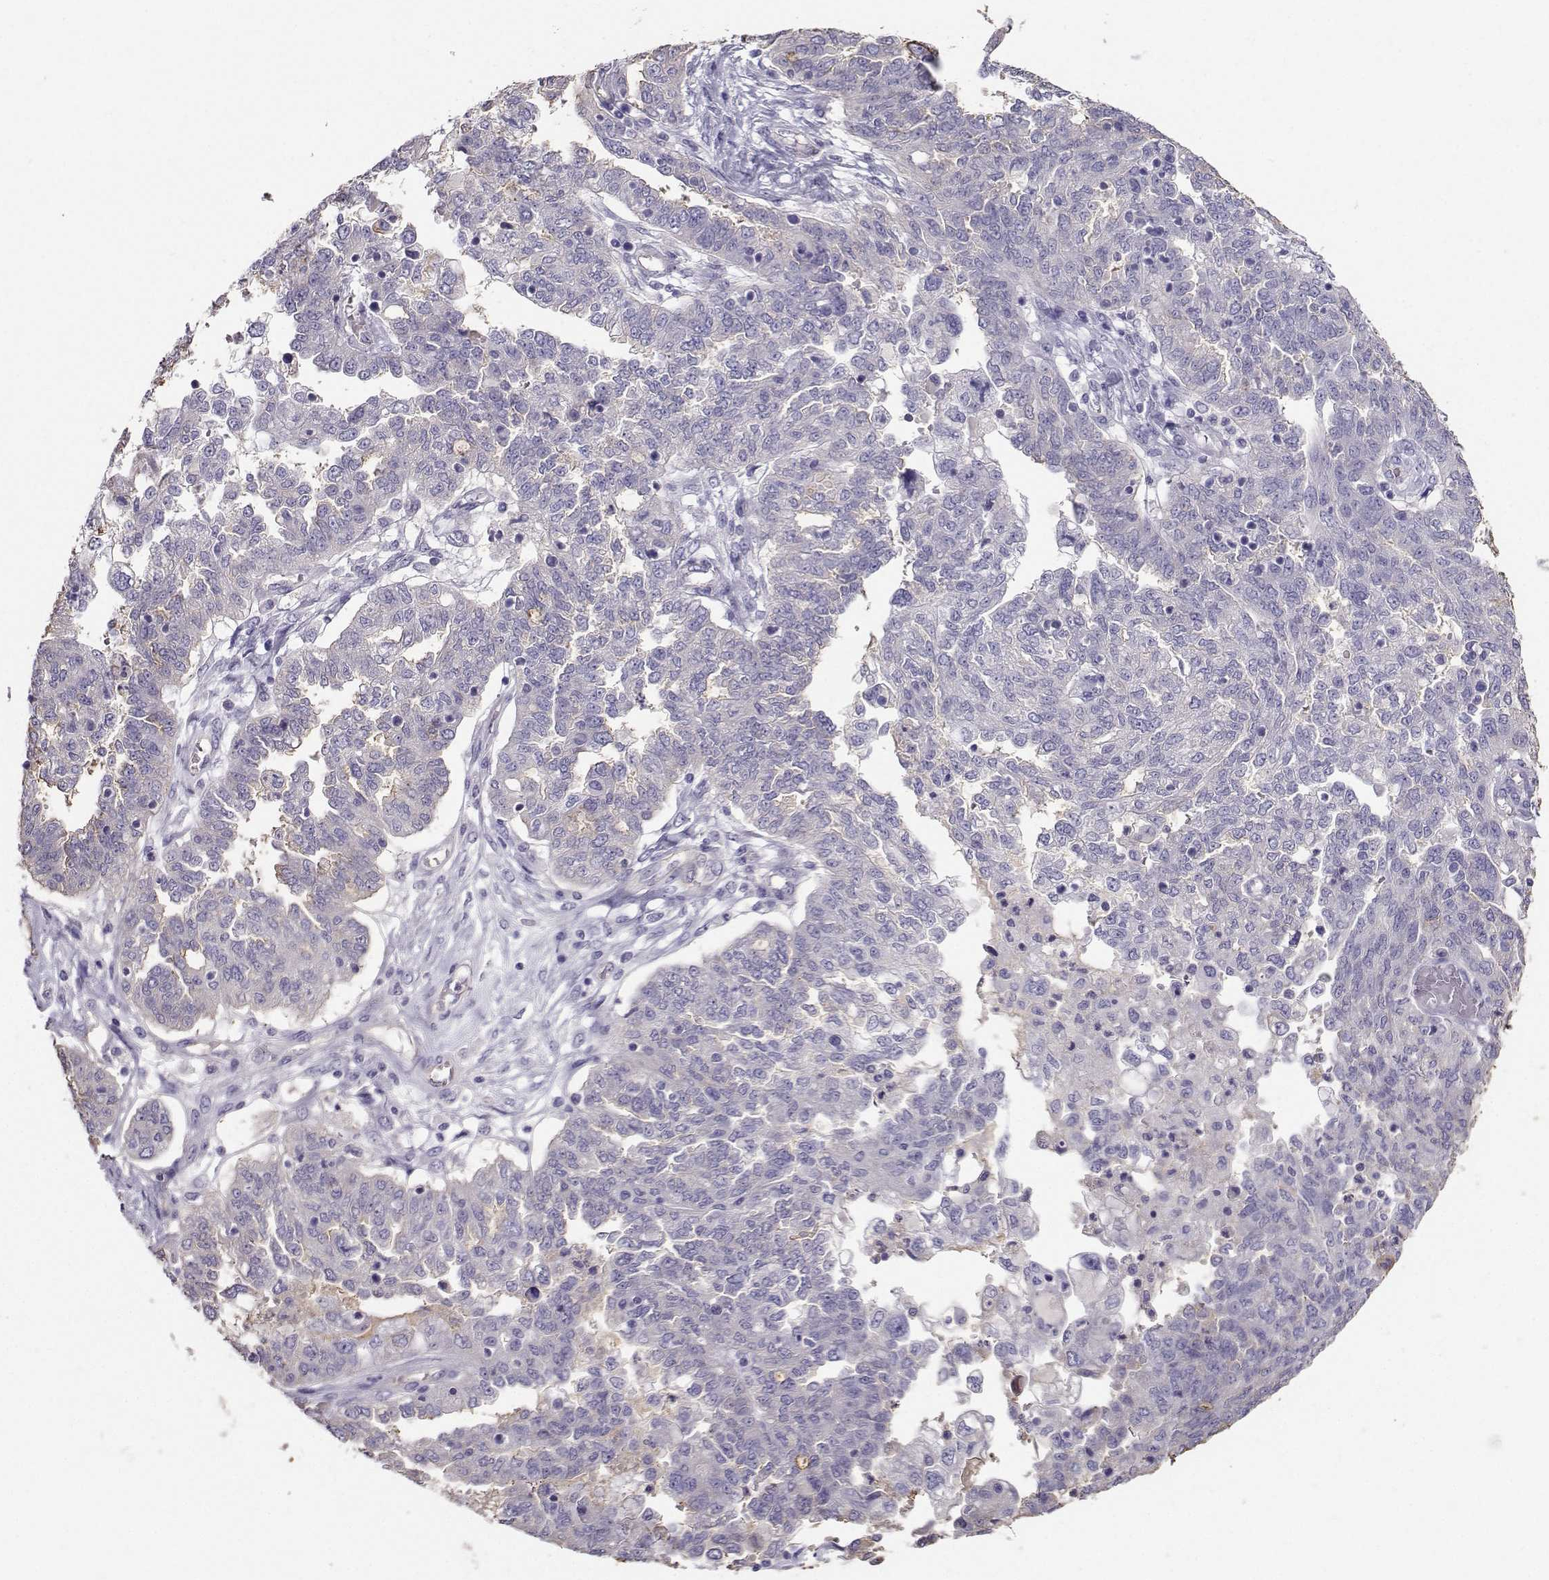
{"staining": {"intensity": "weak", "quantity": "<25%", "location": "cytoplasmic/membranous"}, "tissue": "ovarian cancer", "cell_type": "Tumor cells", "image_type": "cancer", "snomed": [{"axis": "morphology", "description": "Cystadenocarcinoma, serous, NOS"}, {"axis": "topography", "description": "Ovary"}], "caption": "A photomicrograph of ovarian serous cystadenocarcinoma stained for a protein exhibits no brown staining in tumor cells. Nuclei are stained in blue.", "gene": "CLUL1", "patient": {"sex": "female", "age": 67}}